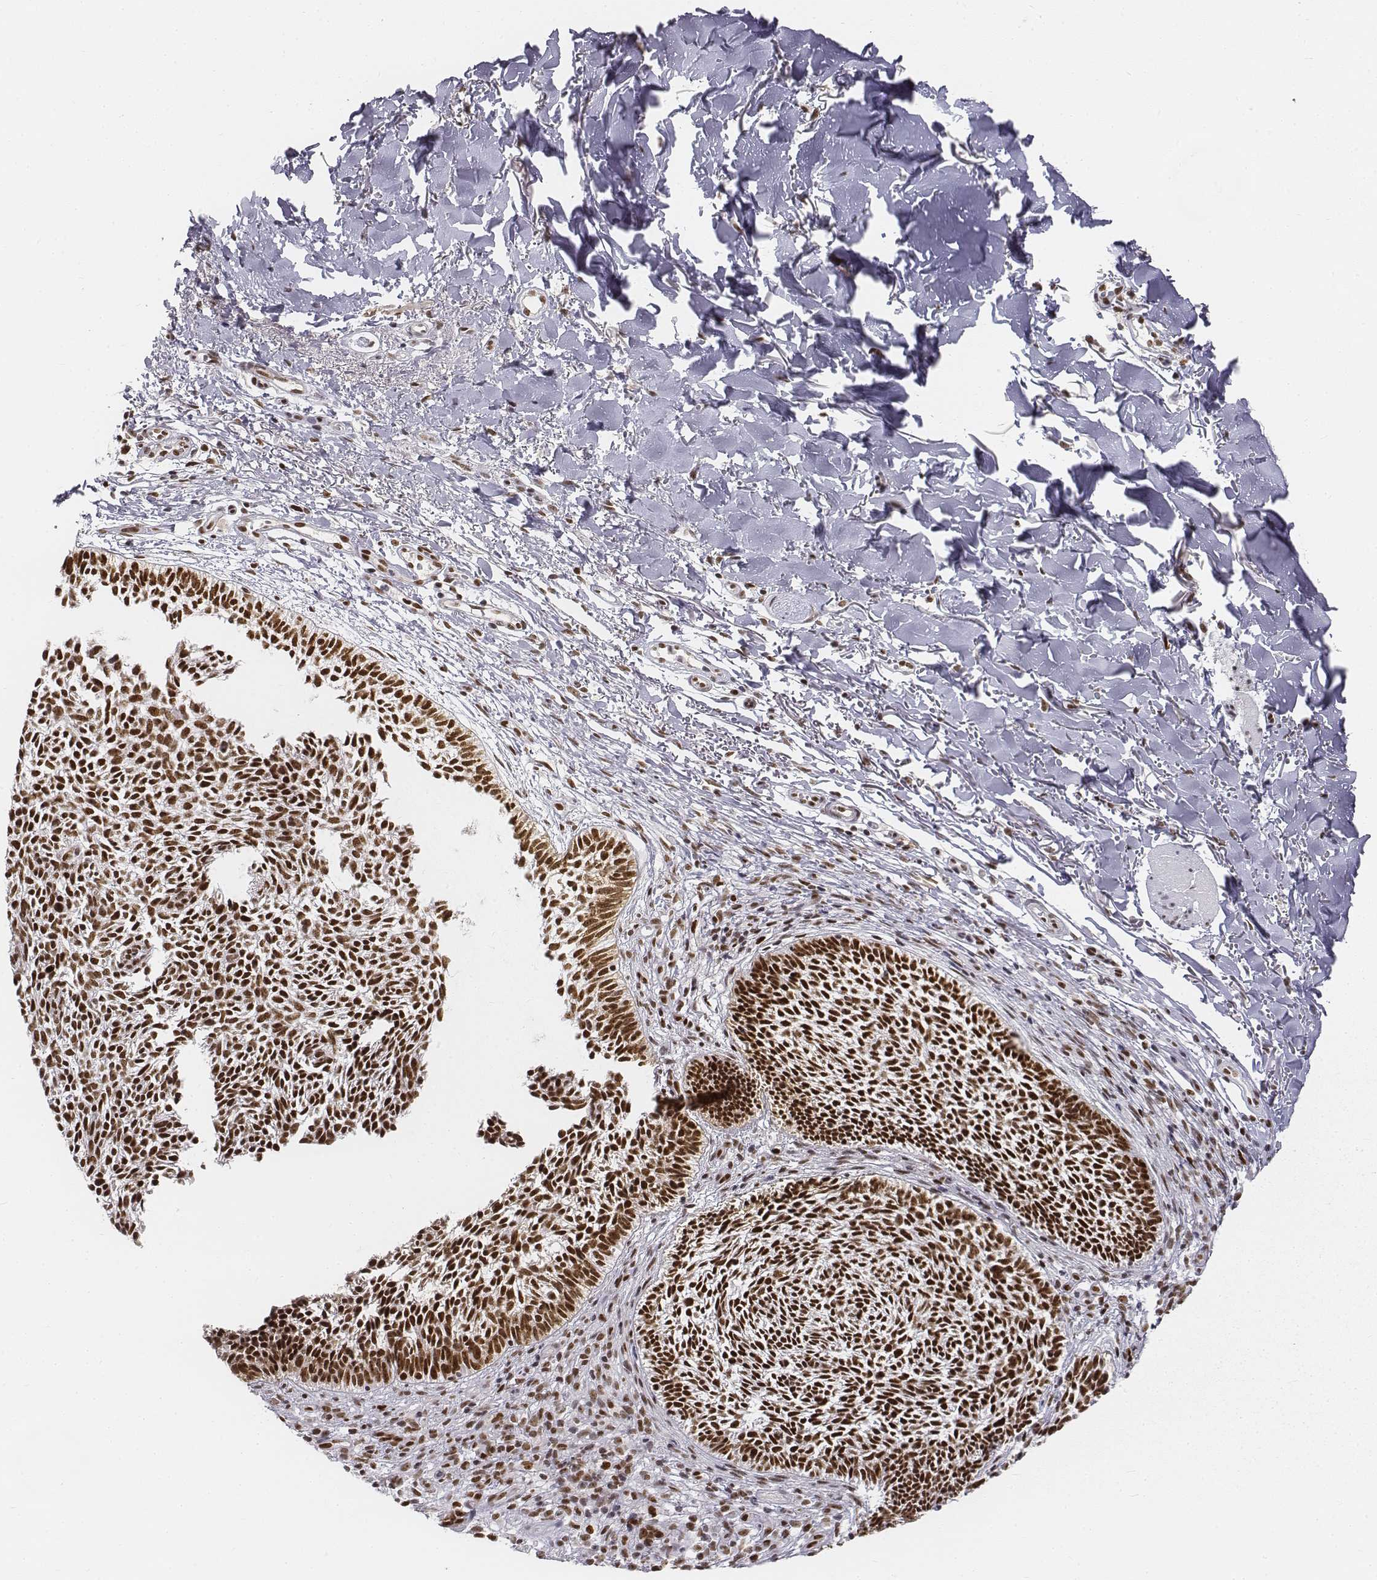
{"staining": {"intensity": "strong", "quantity": ">75%", "location": "nuclear"}, "tissue": "skin cancer", "cell_type": "Tumor cells", "image_type": "cancer", "snomed": [{"axis": "morphology", "description": "Basal cell carcinoma"}, {"axis": "topography", "description": "Skin"}], "caption": "Immunohistochemical staining of human basal cell carcinoma (skin) reveals high levels of strong nuclear expression in approximately >75% of tumor cells. Nuclei are stained in blue.", "gene": "PHF6", "patient": {"sex": "male", "age": 78}}